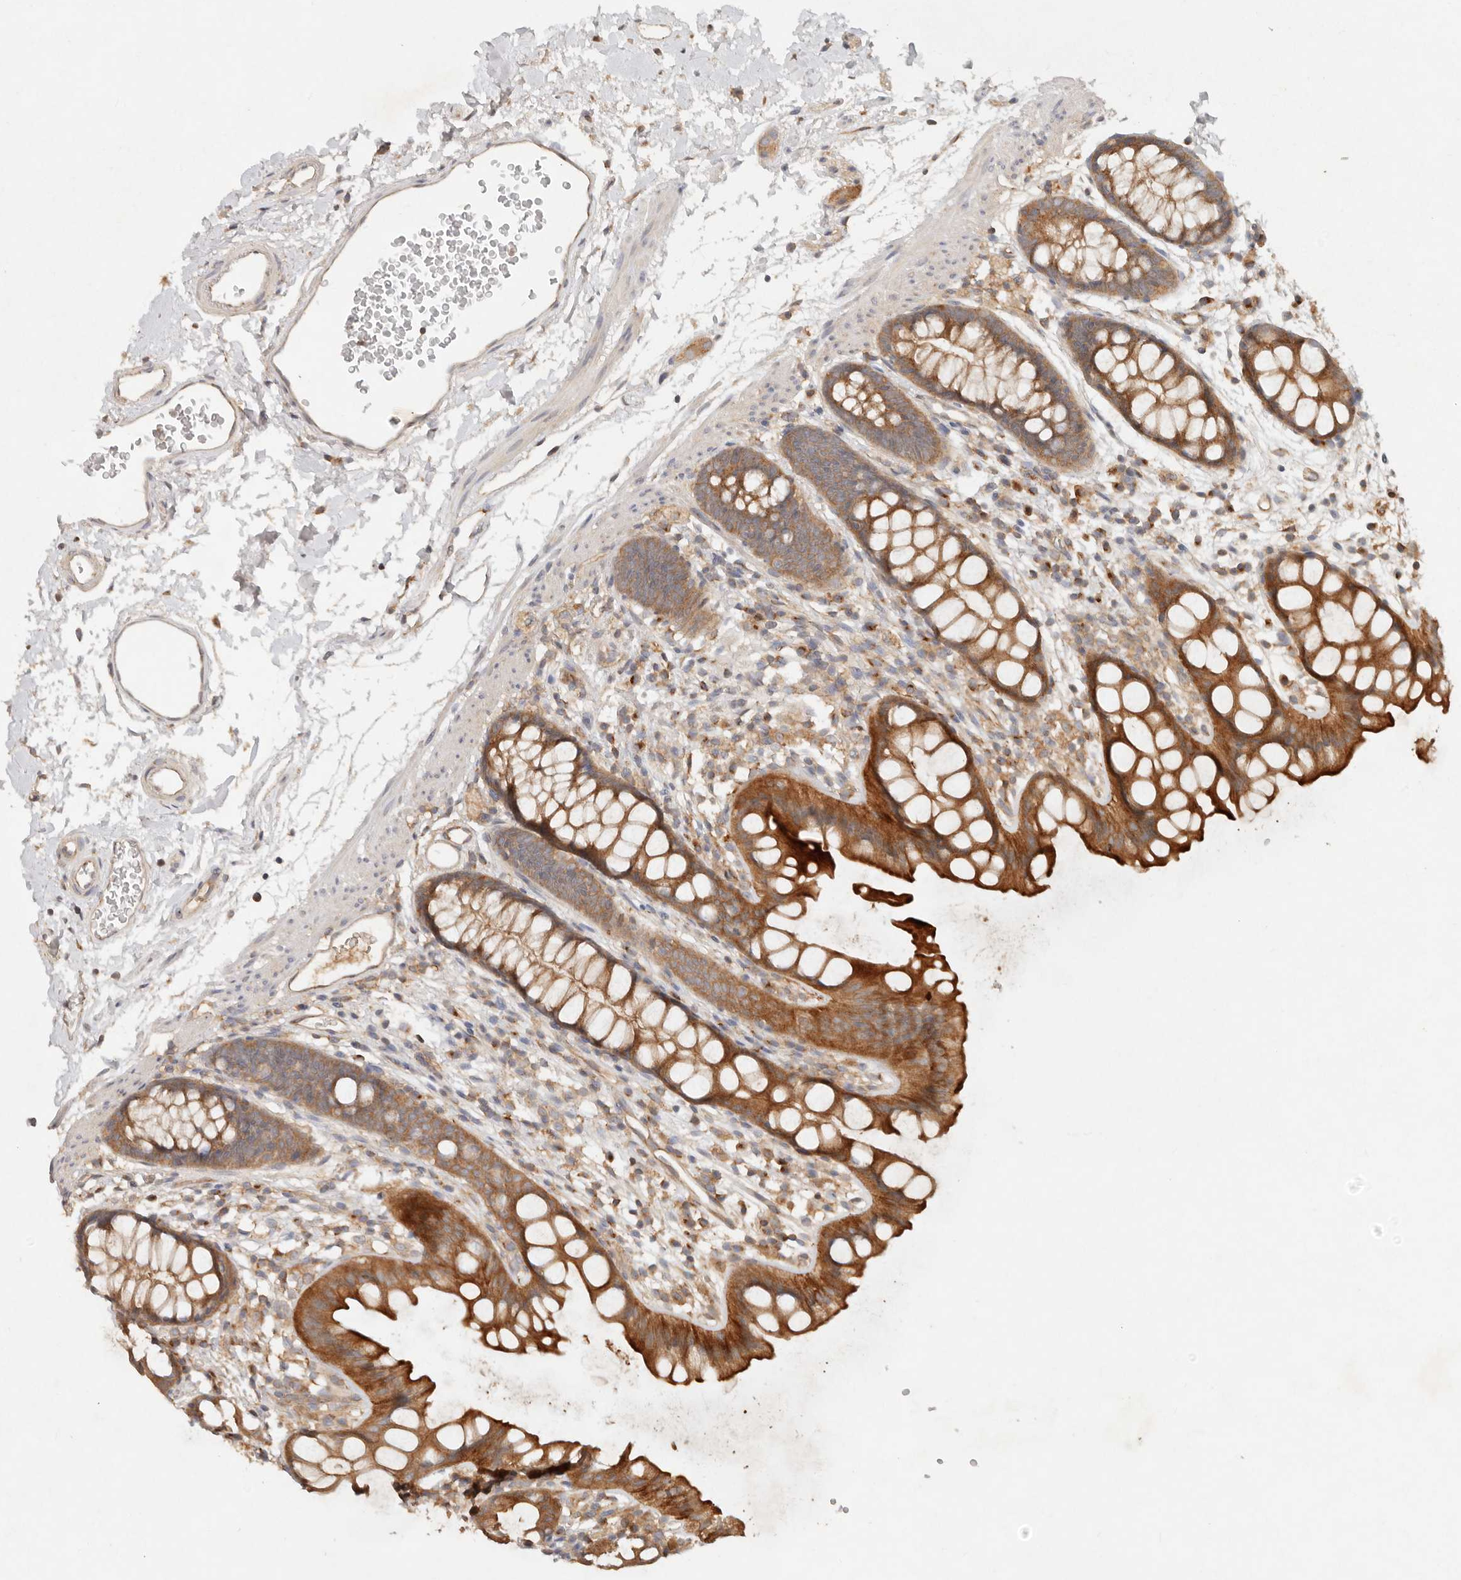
{"staining": {"intensity": "moderate", "quantity": ">75%", "location": "cytoplasmic/membranous"}, "tissue": "rectum", "cell_type": "Glandular cells", "image_type": "normal", "snomed": [{"axis": "morphology", "description": "Normal tissue, NOS"}, {"axis": "topography", "description": "Rectum"}], "caption": "Brown immunohistochemical staining in unremarkable human rectum shows moderate cytoplasmic/membranous staining in approximately >75% of glandular cells. The staining is performed using DAB brown chromogen to label protein expression. The nuclei are counter-stained blue using hematoxylin.", "gene": "HECTD3", "patient": {"sex": "female", "age": 65}}